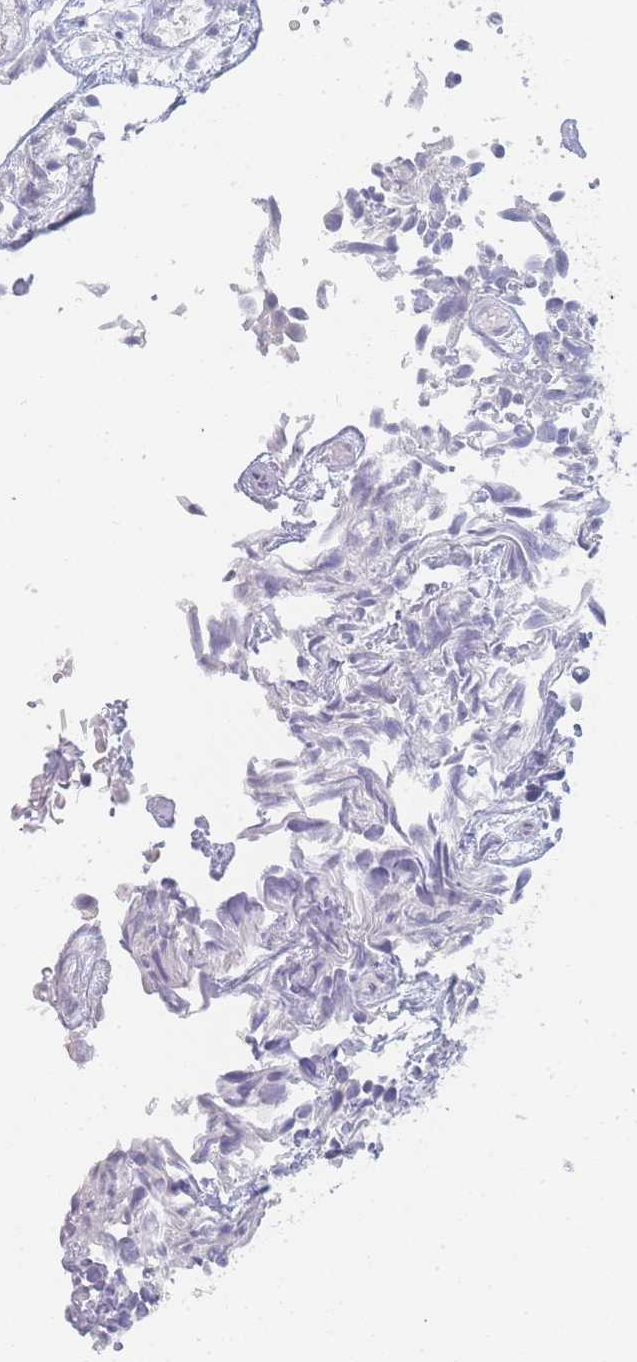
{"staining": {"intensity": "negative", "quantity": "none", "location": "none"}, "tissue": "urothelial cancer", "cell_type": "Tumor cells", "image_type": "cancer", "snomed": [{"axis": "morphology", "description": "Urothelial carcinoma, High grade"}, {"axis": "topography", "description": "Urinary bladder"}], "caption": "High power microscopy image of an IHC micrograph of urothelial carcinoma (high-grade), revealing no significant positivity in tumor cells.", "gene": "IMPG1", "patient": {"sex": "male", "age": 56}}